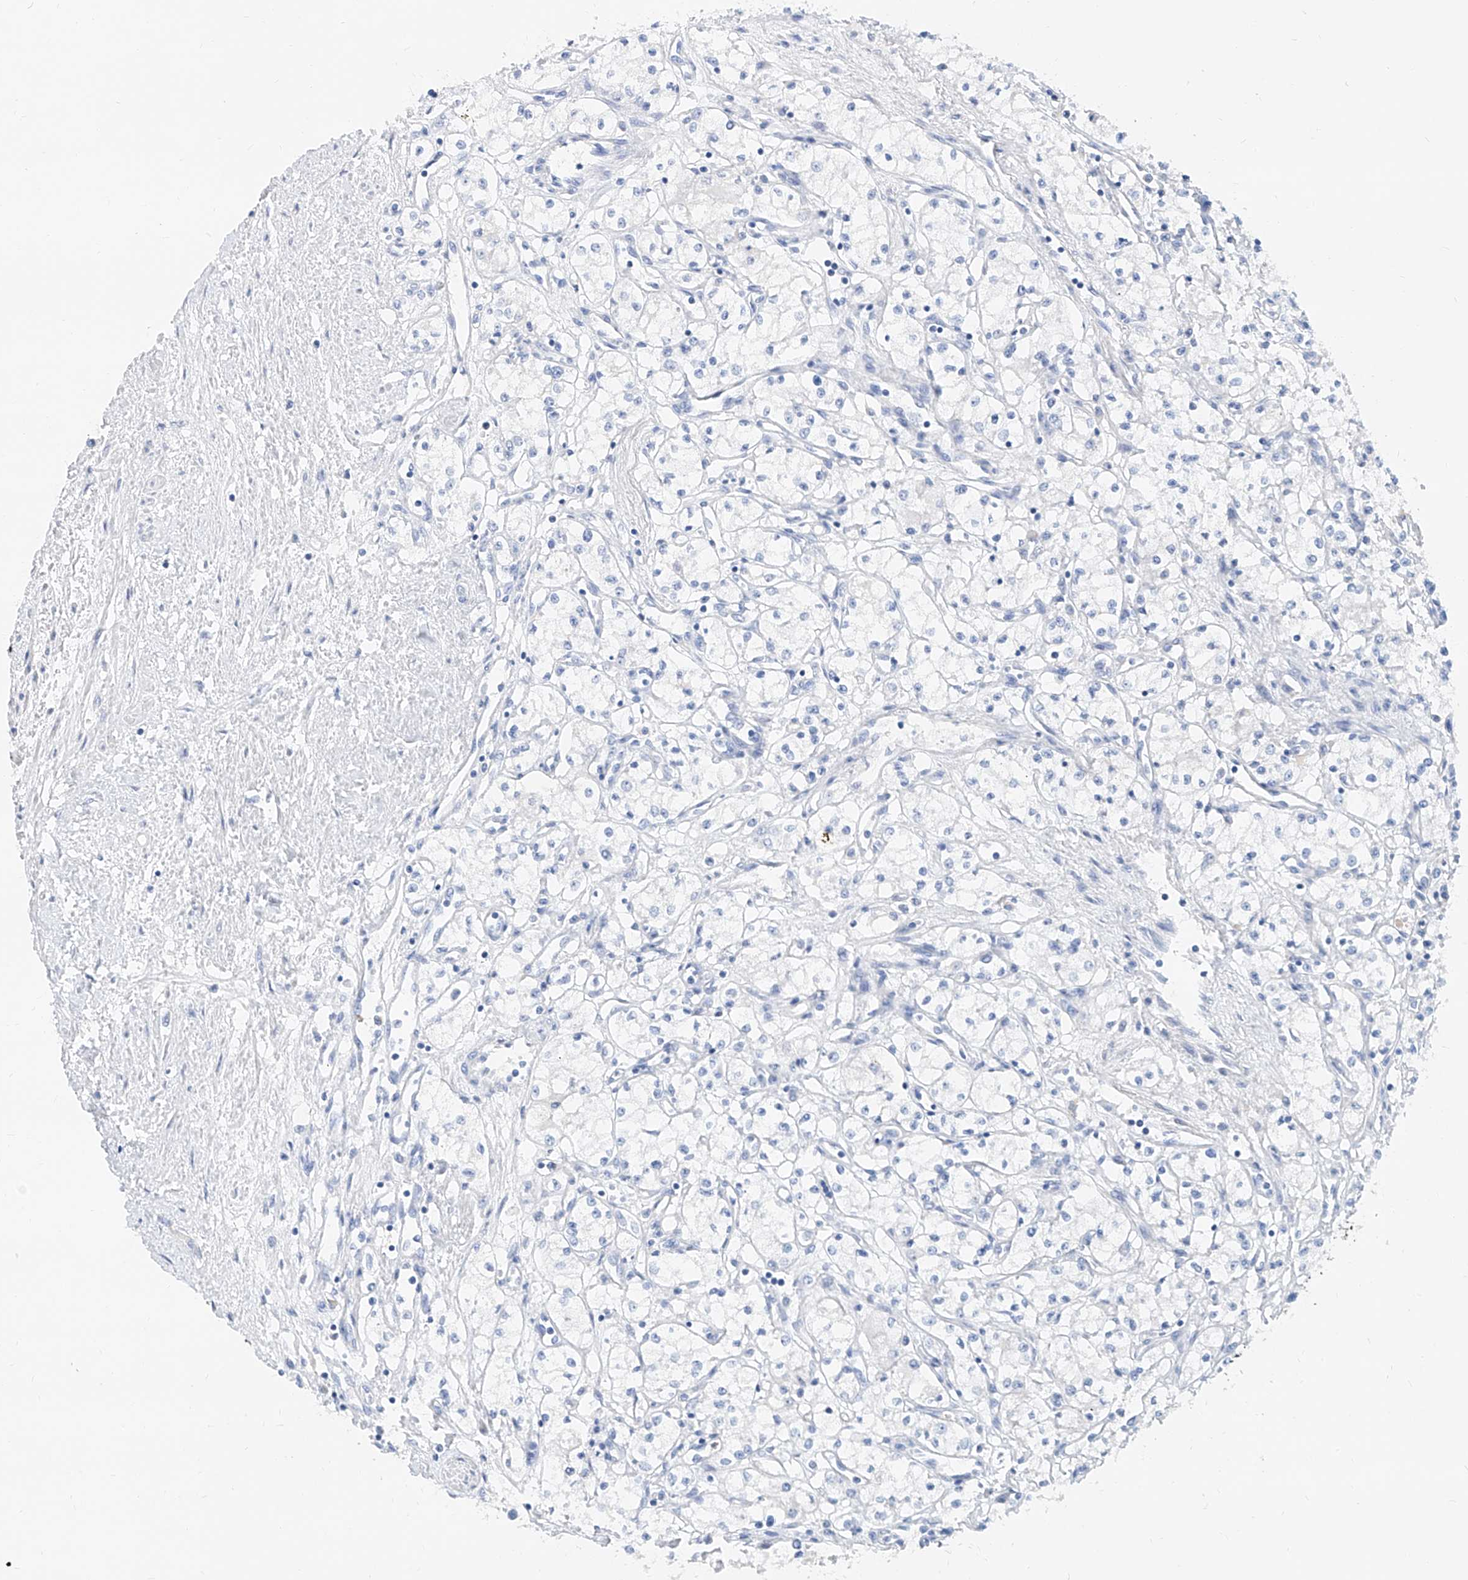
{"staining": {"intensity": "negative", "quantity": "none", "location": "none"}, "tissue": "renal cancer", "cell_type": "Tumor cells", "image_type": "cancer", "snomed": [{"axis": "morphology", "description": "Adenocarcinoma, NOS"}, {"axis": "topography", "description": "Kidney"}], "caption": "Tumor cells are negative for protein expression in human adenocarcinoma (renal).", "gene": "SLC25A29", "patient": {"sex": "male", "age": 59}}